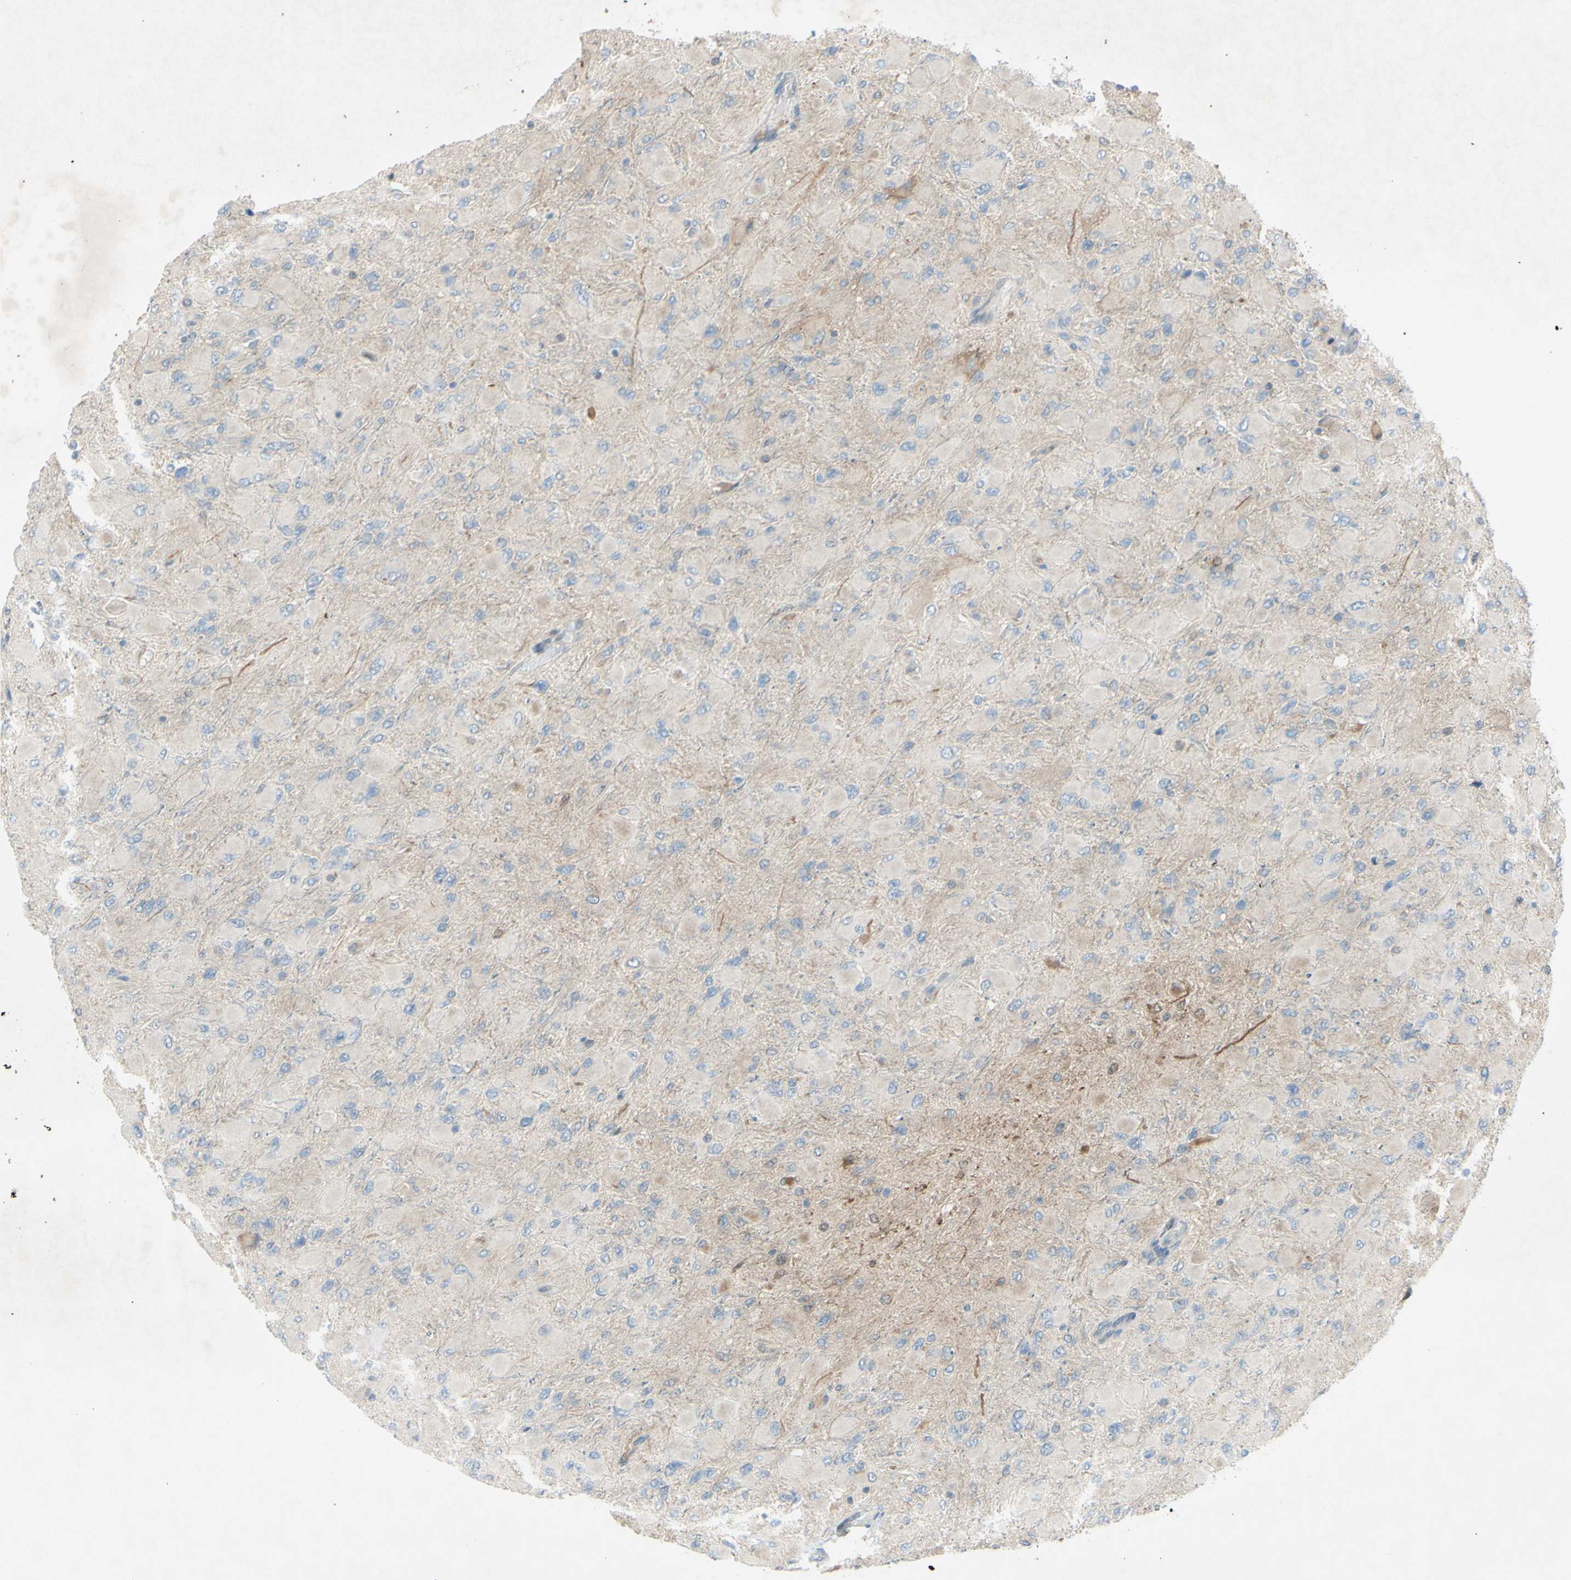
{"staining": {"intensity": "weak", "quantity": "<25%", "location": "cytoplasmic/membranous"}, "tissue": "glioma", "cell_type": "Tumor cells", "image_type": "cancer", "snomed": [{"axis": "morphology", "description": "Glioma, malignant, High grade"}, {"axis": "topography", "description": "Cerebral cortex"}], "caption": "A high-resolution micrograph shows IHC staining of malignant glioma (high-grade), which reveals no significant expression in tumor cells.", "gene": "C1orf159", "patient": {"sex": "female", "age": 36}}